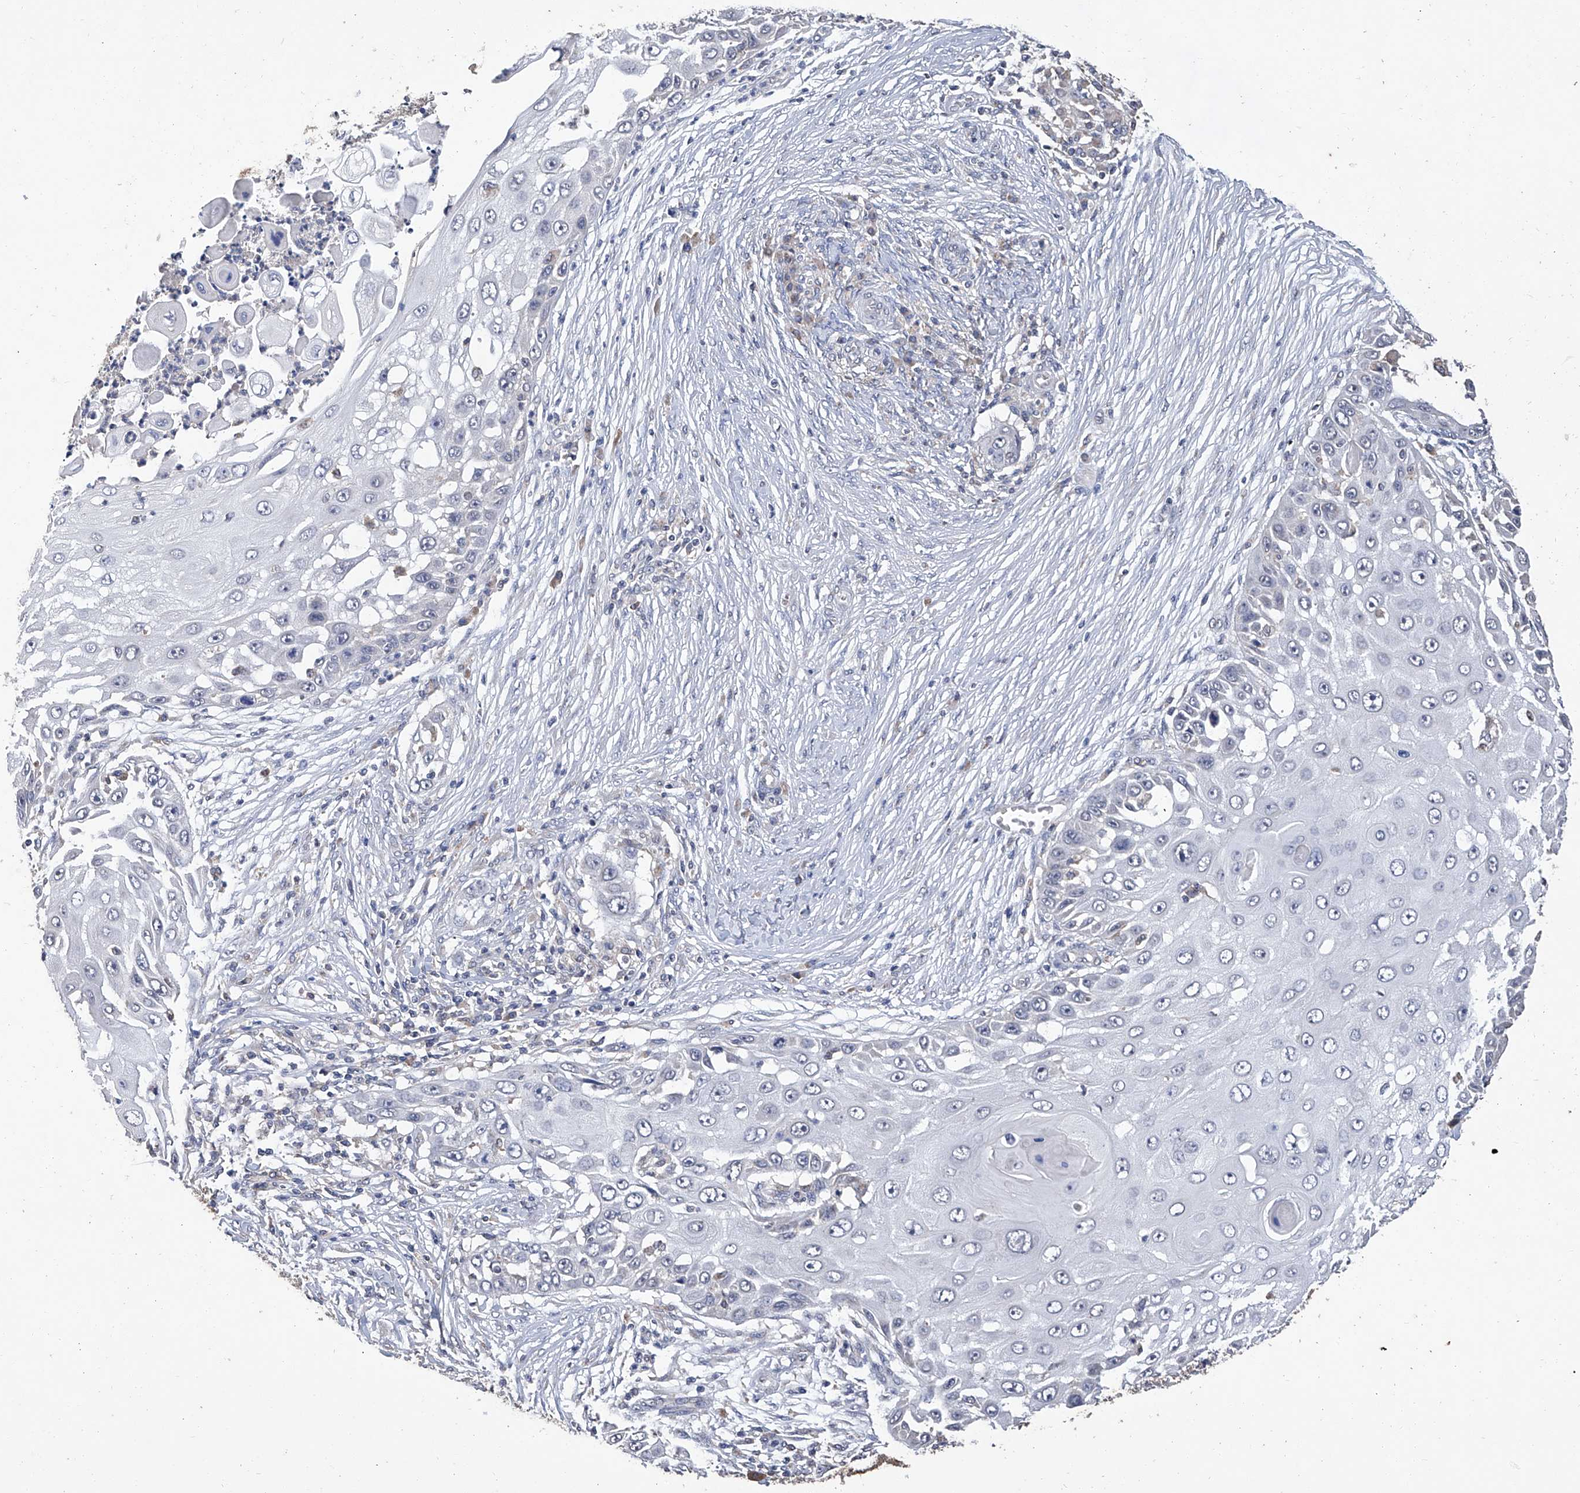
{"staining": {"intensity": "negative", "quantity": "none", "location": "none"}, "tissue": "skin cancer", "cell_type": "Tumor cells", "image_type": "cancer", "snomed": [{"axis": "morphology", "description": "Squamous cell carcinoma, NOS"}, {"axis": "topography", "description": "Skin"}], "caption": "A photomicrograph of human skin cancer is negative for staining in tumor cells.", "gene": "GPT", "patient": {"sex": "female", "age": 44}}